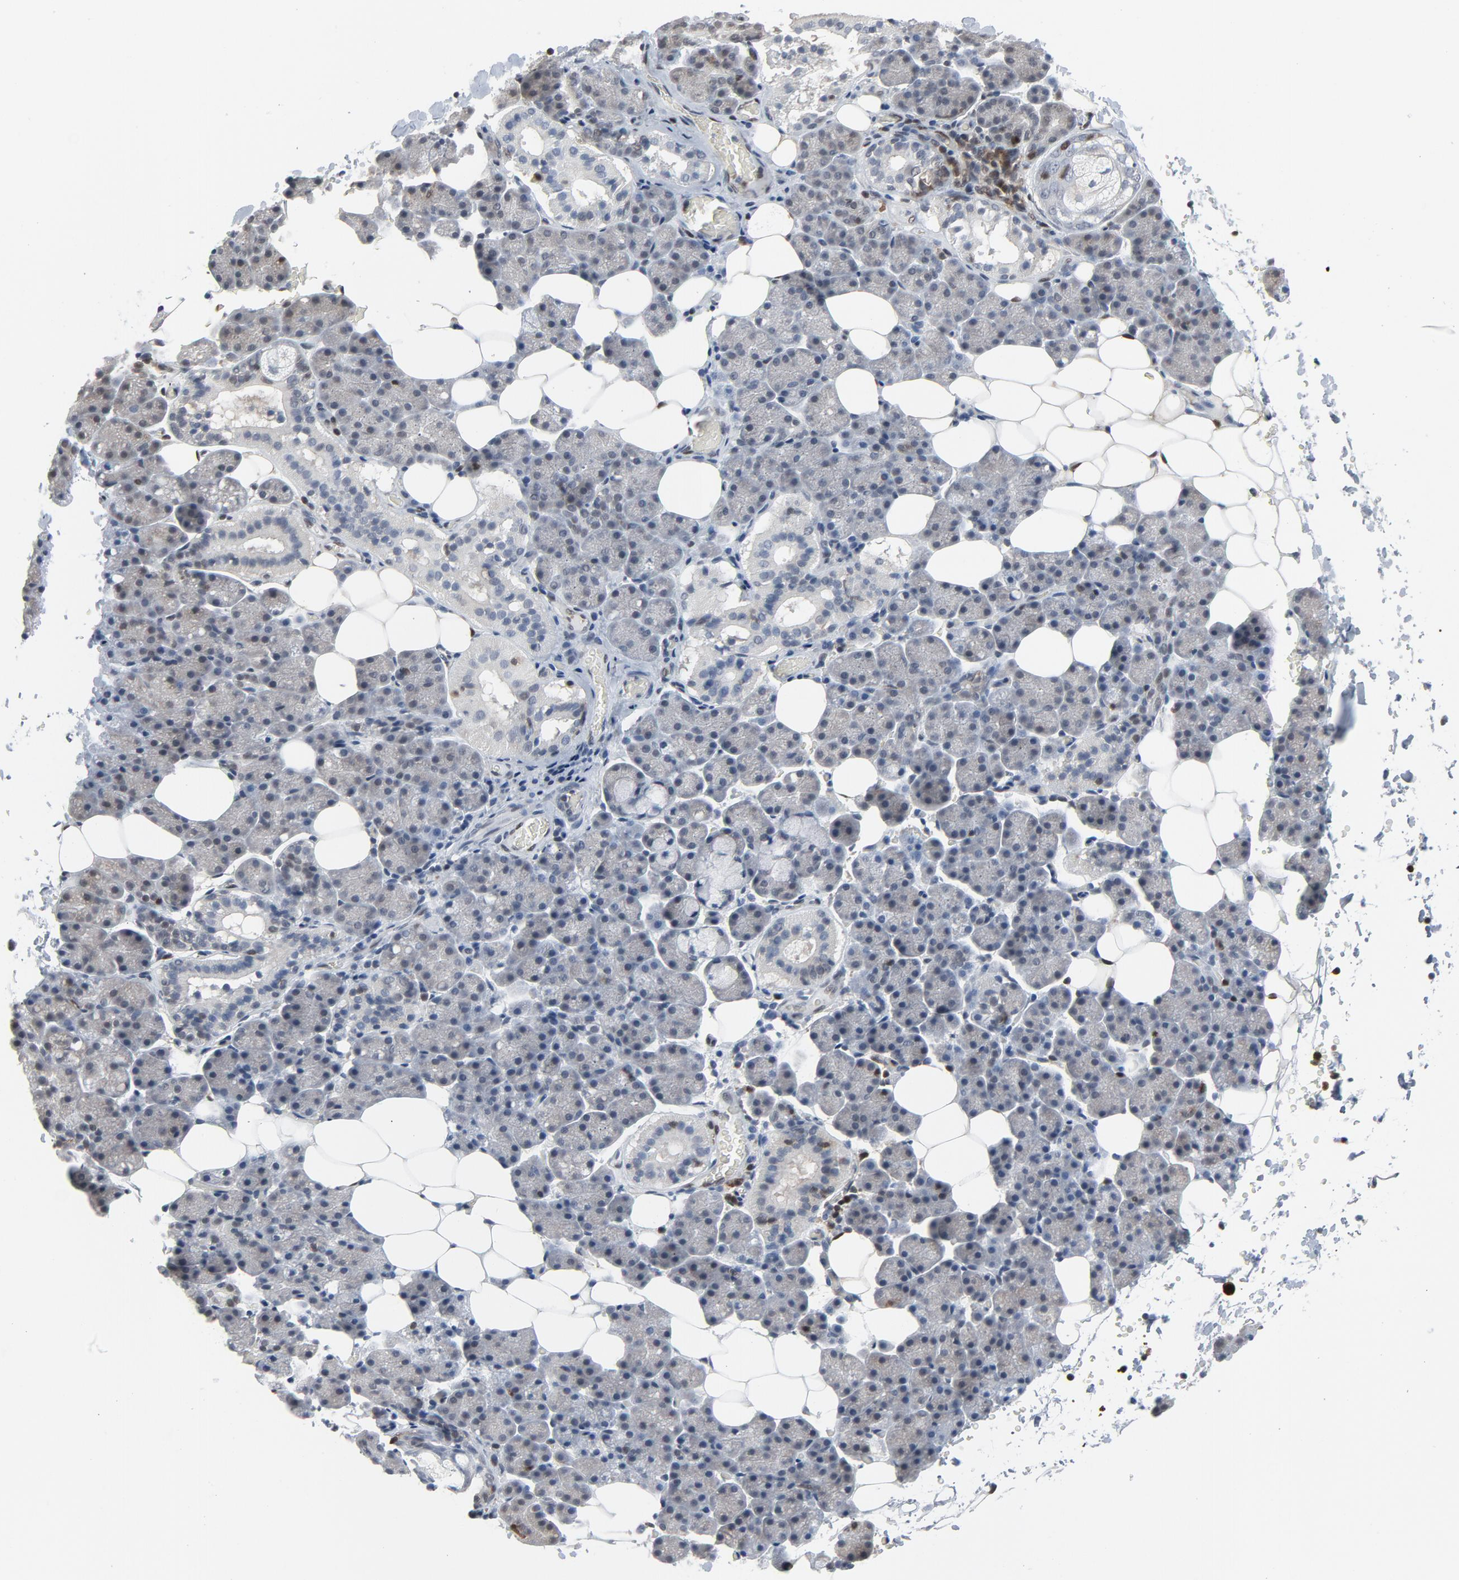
{"staining": {"intensity": "negative", "quantity": "none", "location": "none"}, "tissue": "salivary gland", "cell_type": "Glandular cells", "image_type": "normal", "snomed": [{"axis": "morphology", "description": "Normal tissue, NOS"}, {"axis": "topography", "description": "Lymph node"}, {"axis": "topography", "description": "Salivary gland"}], "caption": "IHC of unremarkable human salivary gland reveals no staining in glandular cells.", "gene": "STAT5A", "patient": {"sex": "male", "age": 8}}